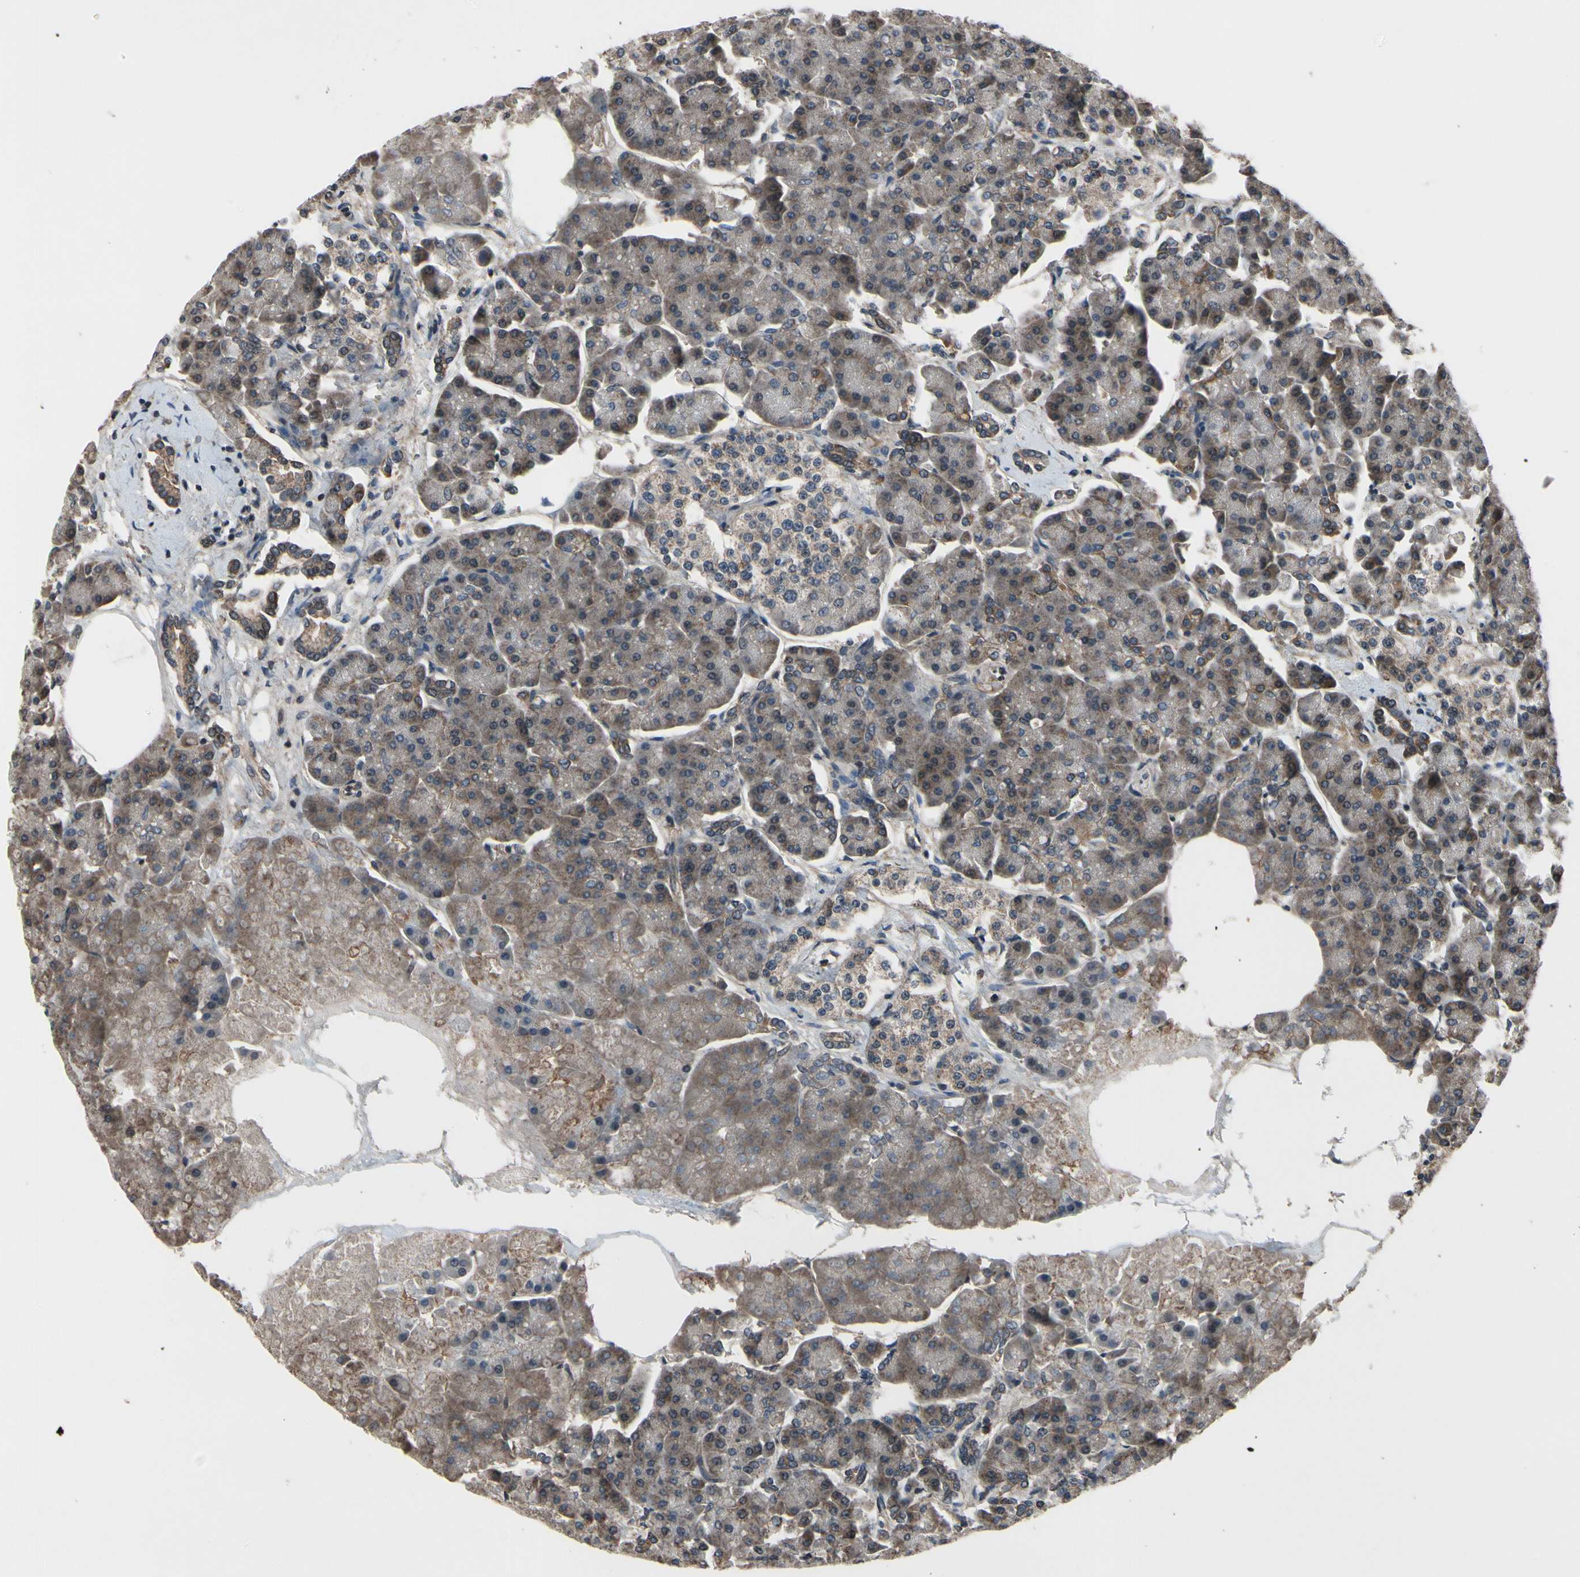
{"staining": {"intensity": "weak", "quantity": ">75%", "location": "cytoplasmic/membranous"}, "tissue": "pancreas", "cell_type": "Exocrine glandular cells", "image_type": "normal", "snomed": [{"axis": "morphology", "description": "Normal tissue, NOS"}, {"axis": "topography", "description": "Pancreas"}], "caption": "IHC of normal human pancreas demonstrates low levels of weak cytoplasmic/membranous positivity in about >75% of exocrine glandular cells. The staining was performed using DAB (3,3'-diaminobenzidine) to visualize the protein expression in brown, while the nuclei were stained in blue with hematoxylin (Magnification: 20x).", "gene": "MBTPS2", "patient": {"sex": "female", "age": 70}}